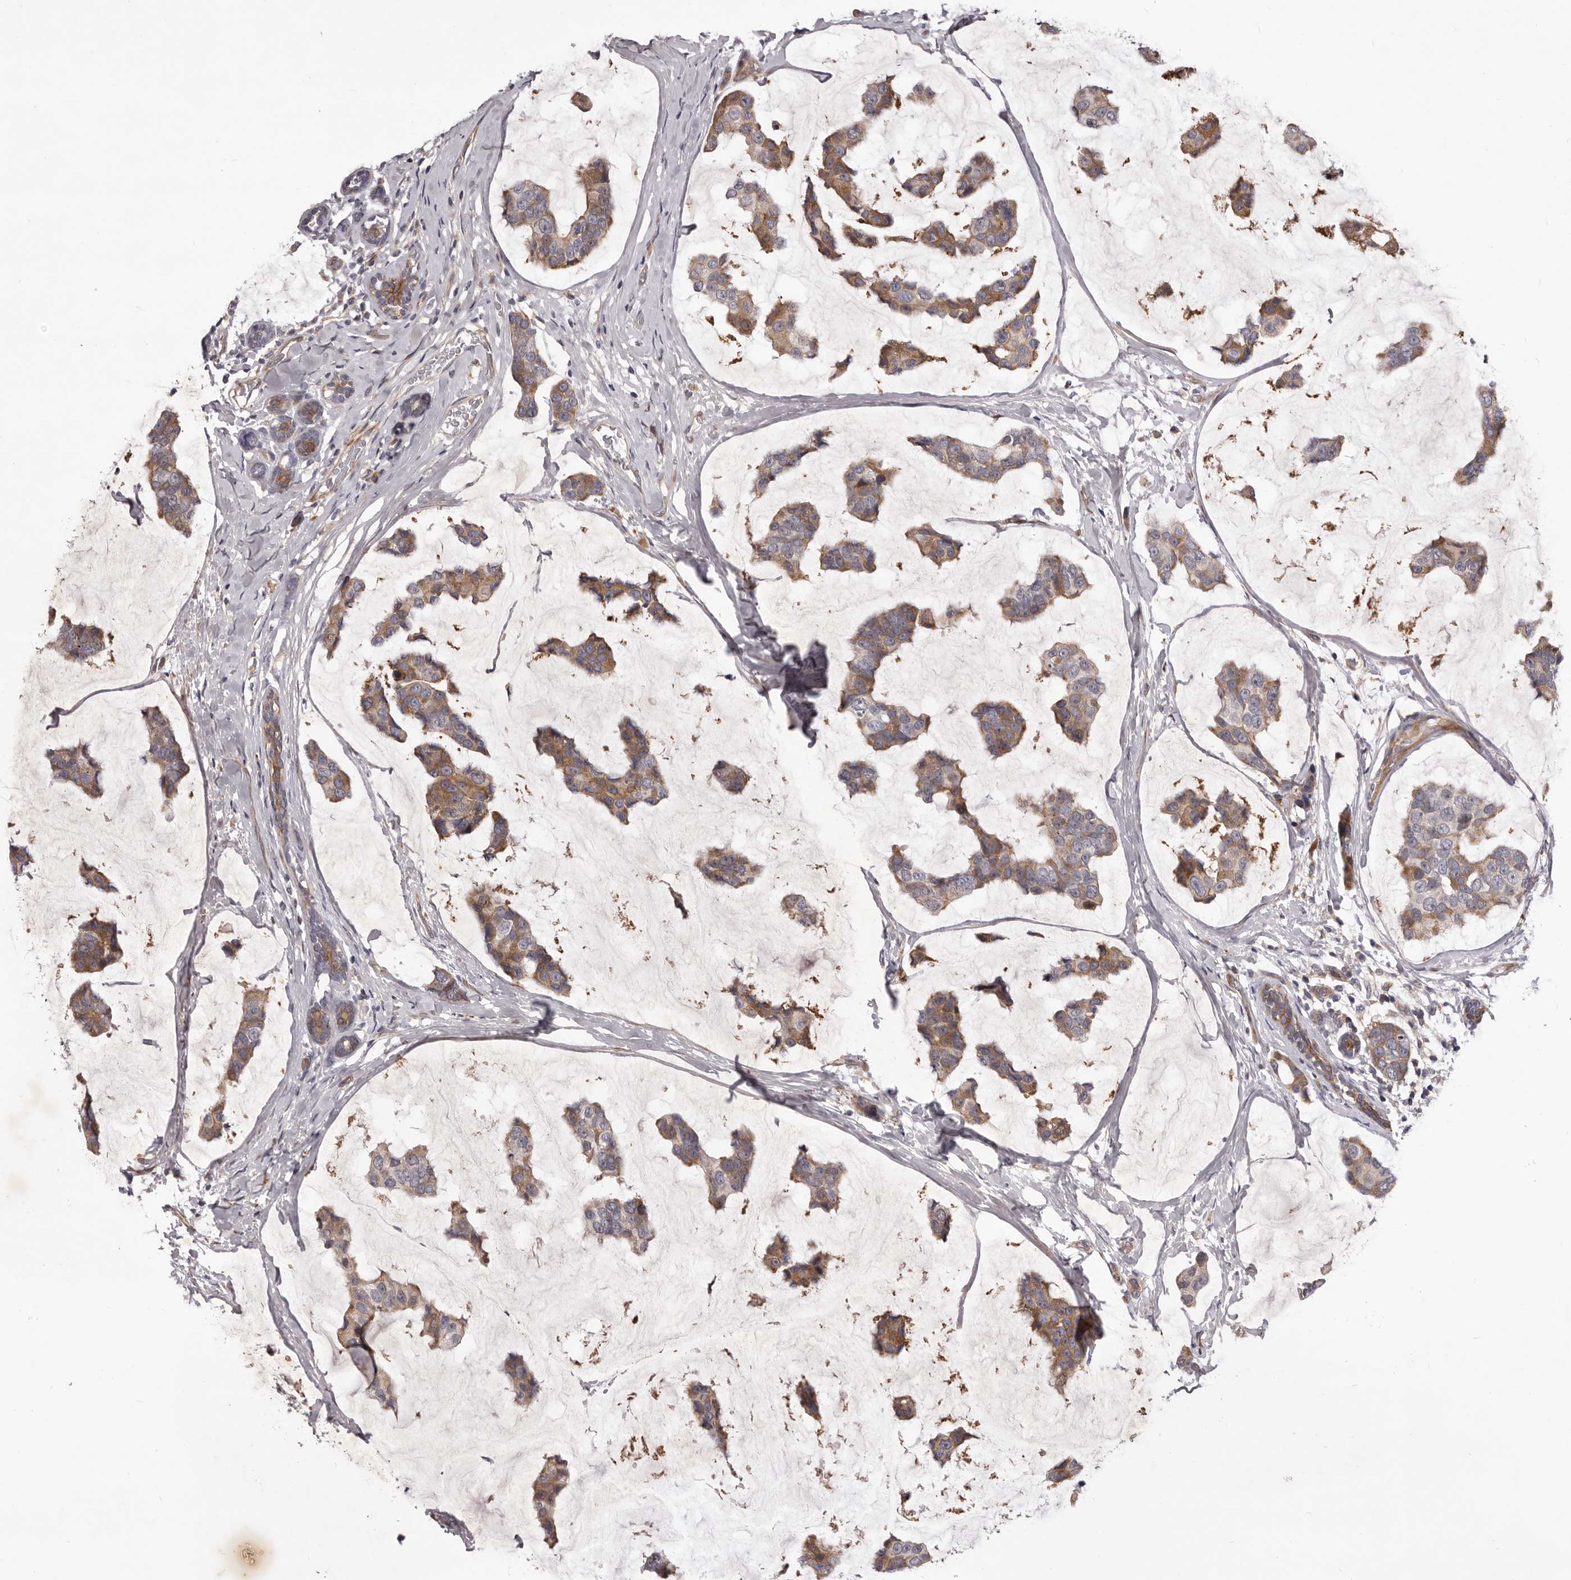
{"staining": {"intensity": "moderate", "quantity": ">75%", "location": "cytoplasmic/membranous"}, "tissue": "breast cancer", "cell_type": "Tumor cells", "image_type": "cancer", "snomed": [{"axis": "morphology", "description": "Normal tissue, NOS"}, {"axis": "morphology", "description": "Duct carcinoma"}, {"axis": "topography", "description": "Breast"}], "caption": "Protein staining of breast cancer (intraductal carcinoma) tissue shows moderate cytoplasmic/membranous staining in approximately >75% of tumor cells.", "gene": "ALPK1", "patient": {"sex": "female", "age": 50}}